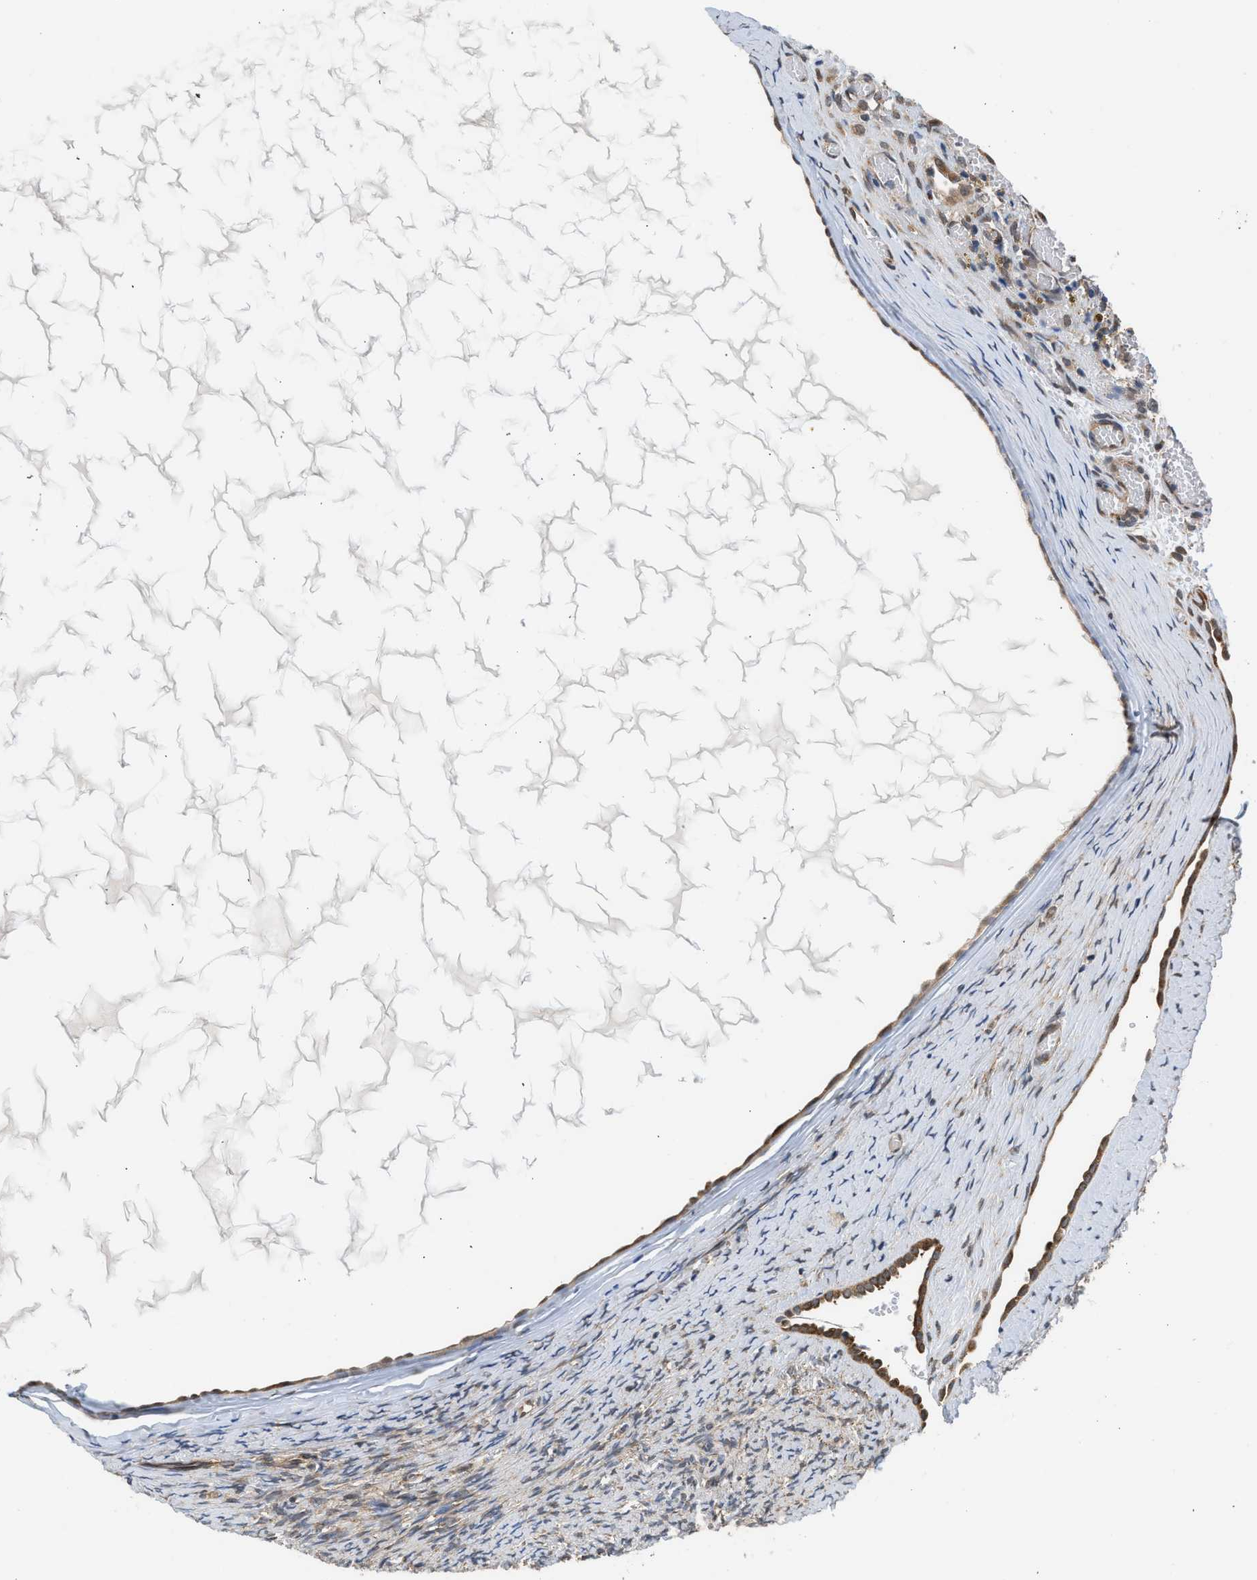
{"staining": {"intensity": "moderate", "quantity": "25%-75%", "location": "cytoplasmic/membranous"}, "tissue": "ovary", "cell_type": "Ovarian stroma cells", "image_type": "normal", "snomed": [{"axis": "morphology", "description": "Normal tissue, NOS"}, {"axis": "topography", "description": "Ovary"}], "caption": "Immunohistochemical staining of normal human ovary shows medium levels of moderate cytoplasmic/membranous staining in about 25%-75% of ovarian stroma cells.", "gene": "POLG2", "patient": {"sex": "female", "age": 33}}